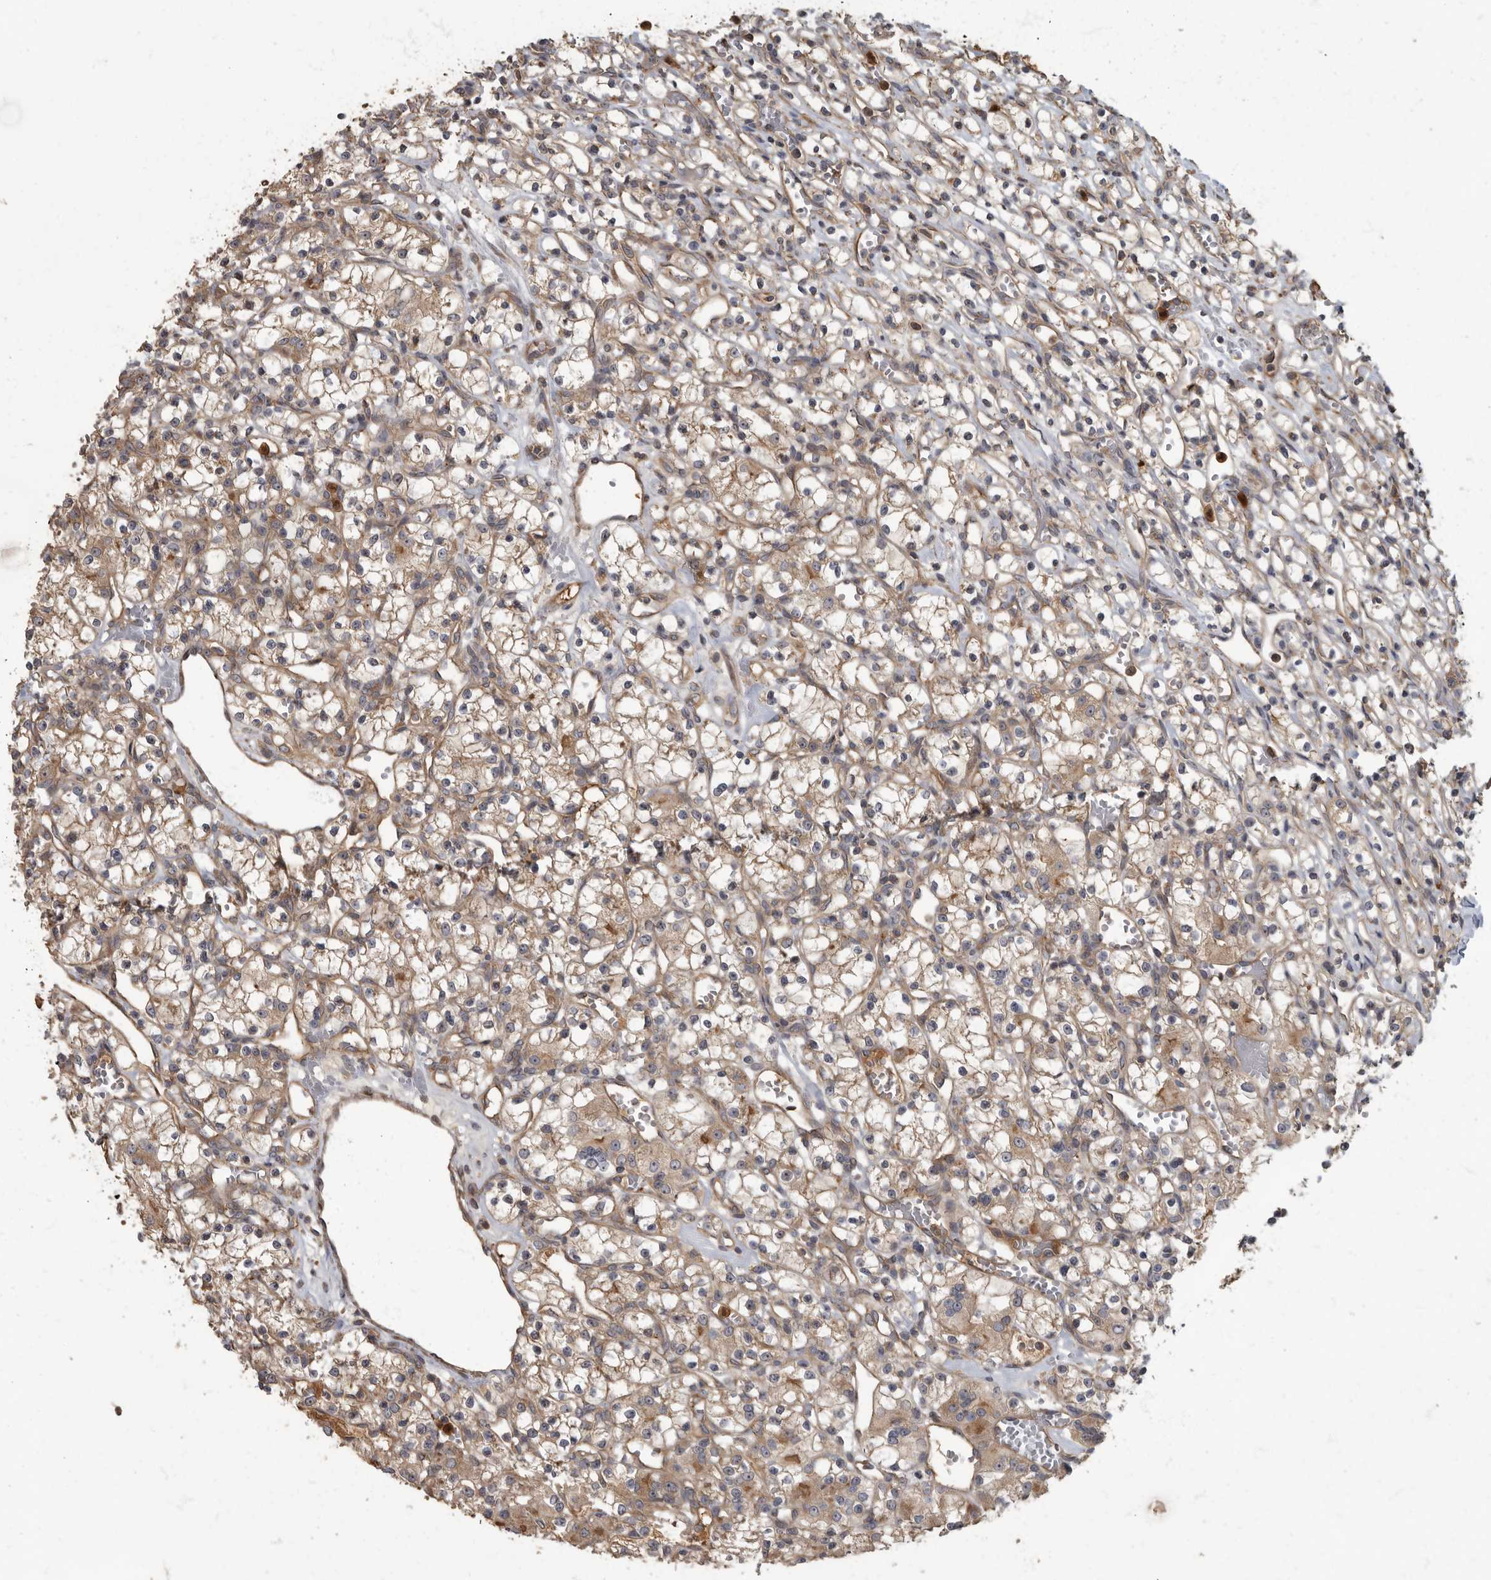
{"staining": {"intensity": "moderate", "quantity": ">75%", "location": "cytoplasmic/membranous"}, "tissue": "renal cancer", "cell_type": "Tumor cells", "image_type": "cancer", "snomed": [{"axis": "morphology", "description": "Adenocarcinoma, NOS"}, {"axis": "topography", "description": "Kidney"}], "caption": "Human adenocarcinoma (renal) stained with a protein marker displays moderate staining in tumor cells.", "gene": "DAAM1", "patient": {"sex": "female", "age": 59}}